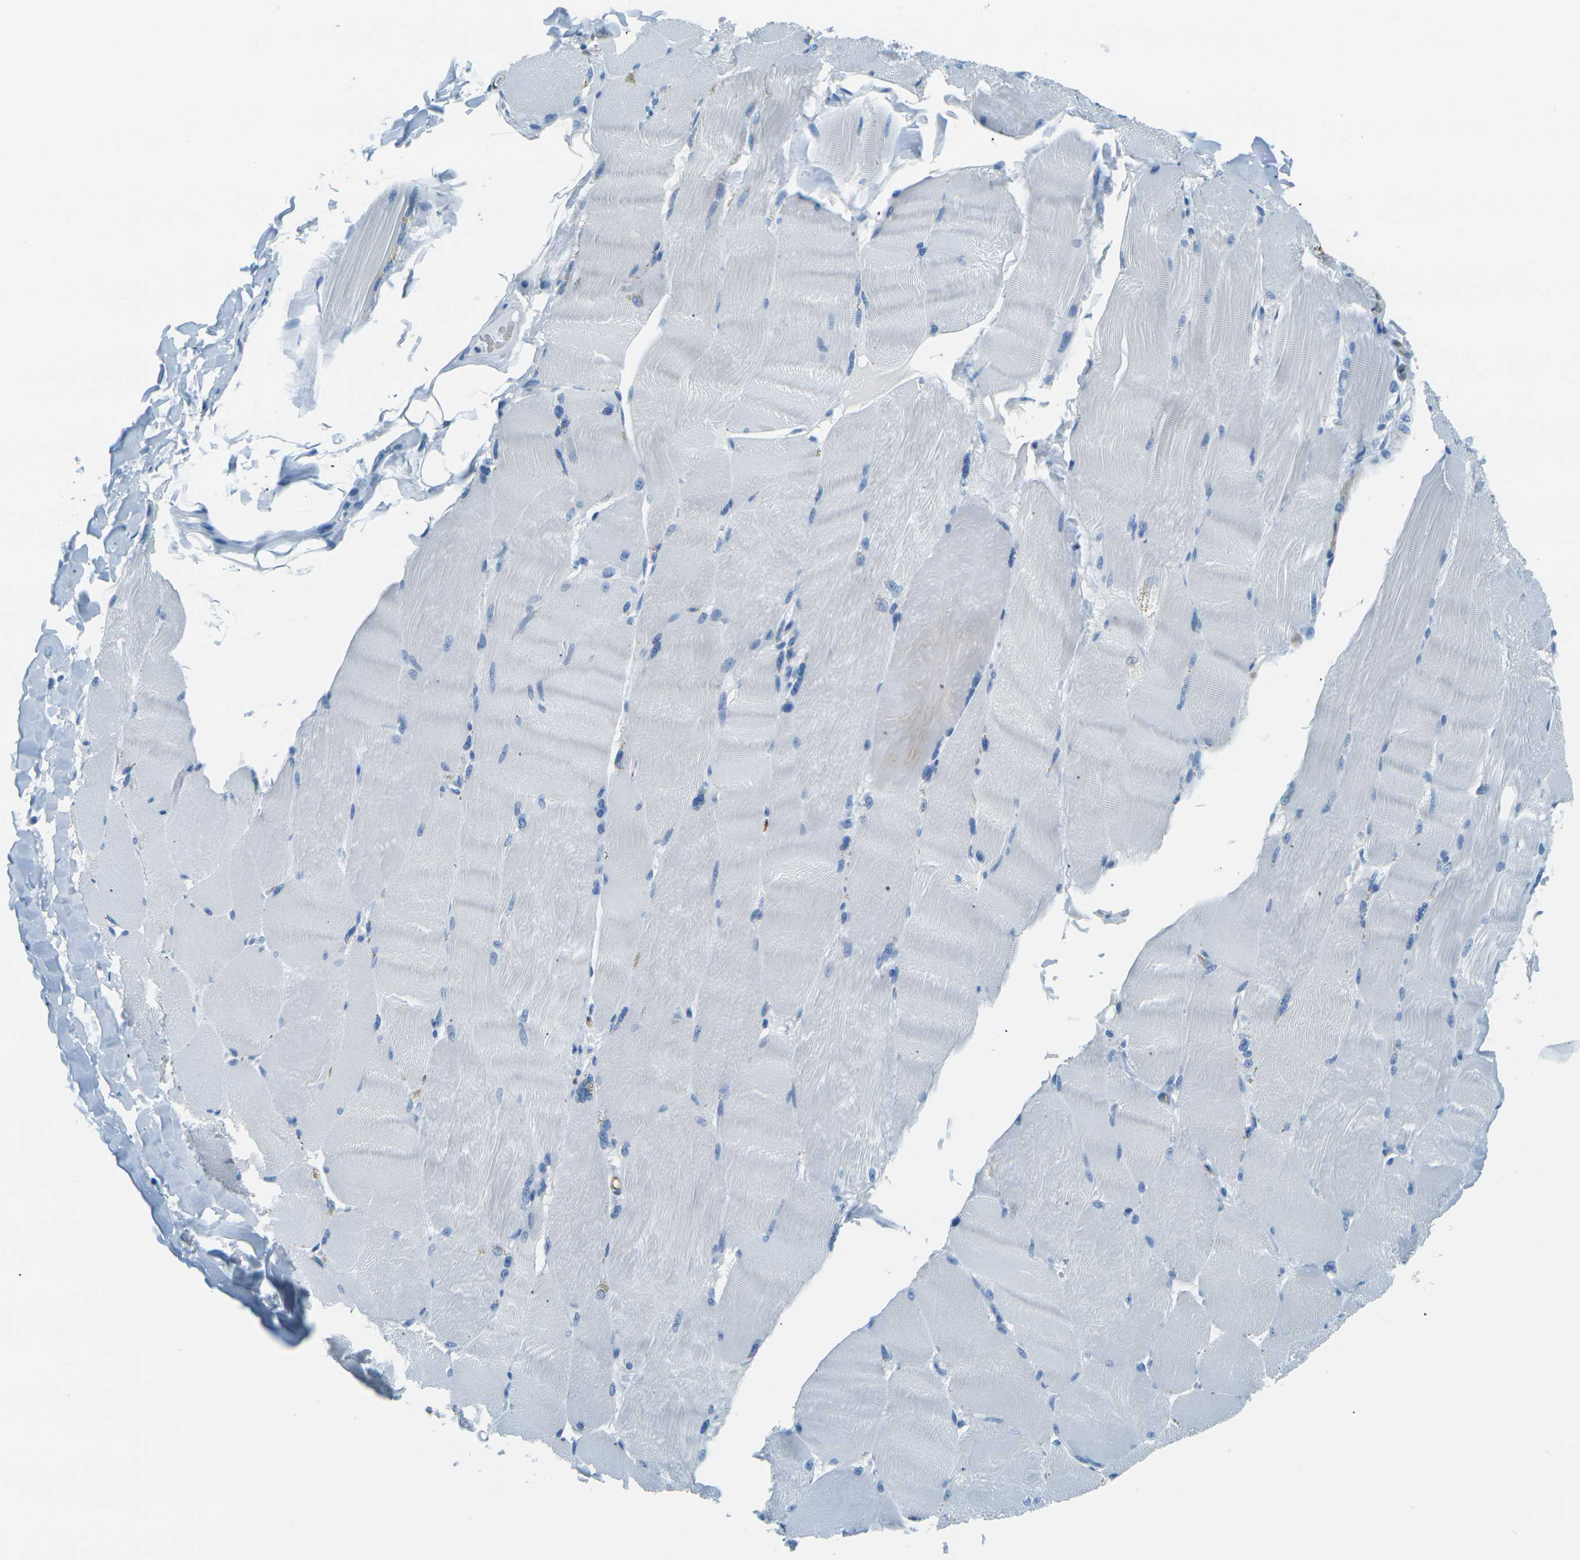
{"staining": {"intensity": "negative", "quantity": "none", "location": "none"}, "tissue": "skeletal muscle", "cell_type": "Myocytes", "image_type": "normal", "snomed": [{"axis": "morphology", "description": "Normal tissue, NOS"}, {"axis": "topography", "description": "Skin"}, {"axis": "topography", "description": "Skeletal muscle"}], "caption": "DAB immunohistochemical staining of unremarkable human skeletal muscle demonstrates no significant positivity in myocytes.", "gene": "OCLN", "patient": {"sex": "male", "age": 83}}